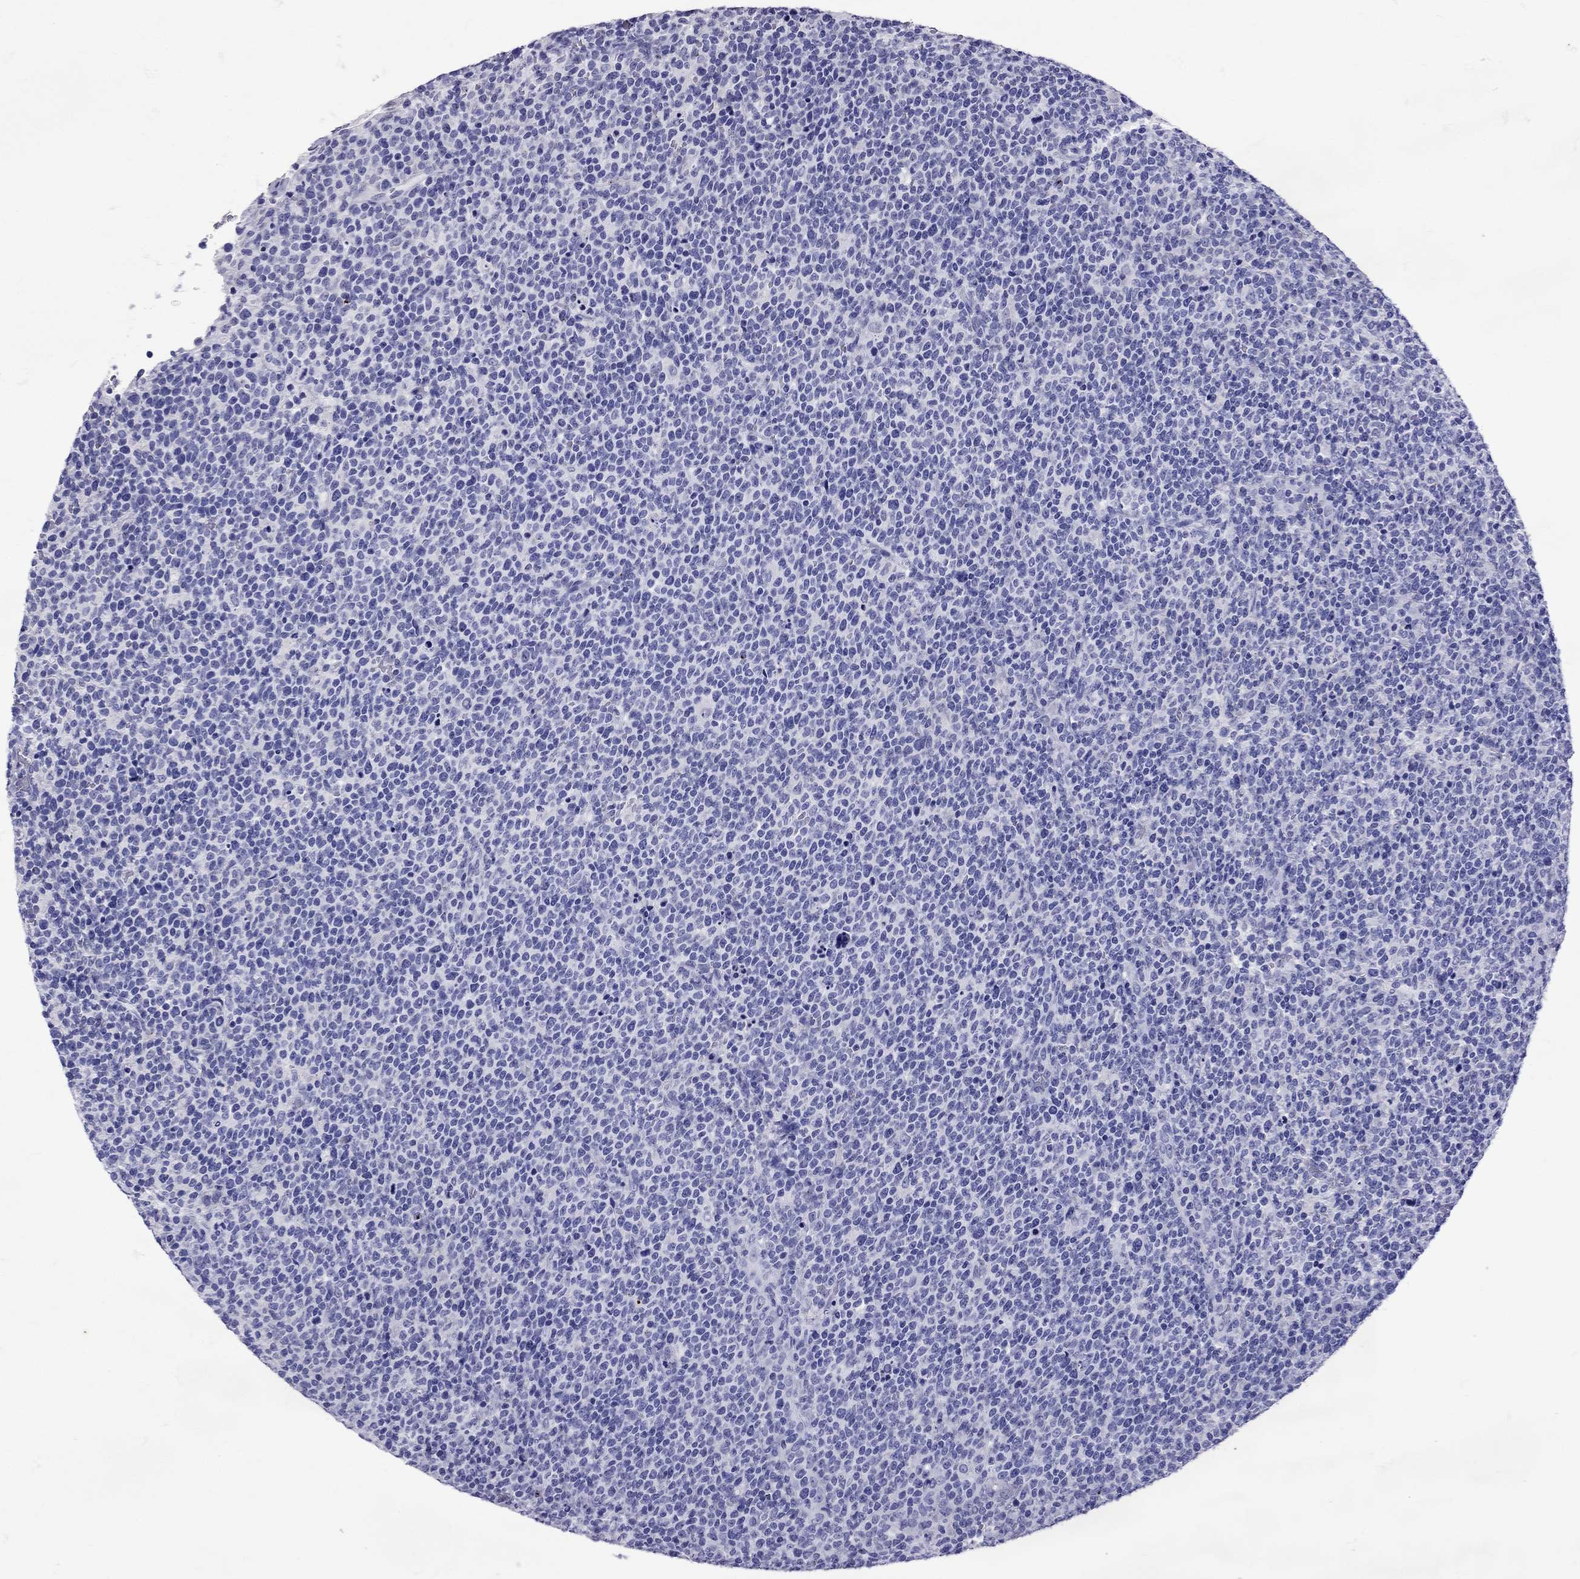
{"staining": {"intensity": "negative", "quantity": "none", "location": "none"}, "tissue": "lymphoma", "cell_type": "Tumor cells", "image_type": "cancer", "snomed": [{"axis": "morphology", "description": "Malignant lymphoma, non-Hodgkin's type, High grade"}, {"axis": "topography", "description": "Lymph node"}], "caption": "An immunohistochemistry histopathology image of lymphoma is shown. There is no staining in tumor cells of lymphoma.", "gene": "AVP", "patient": {"sex": "male", "age": 61}}